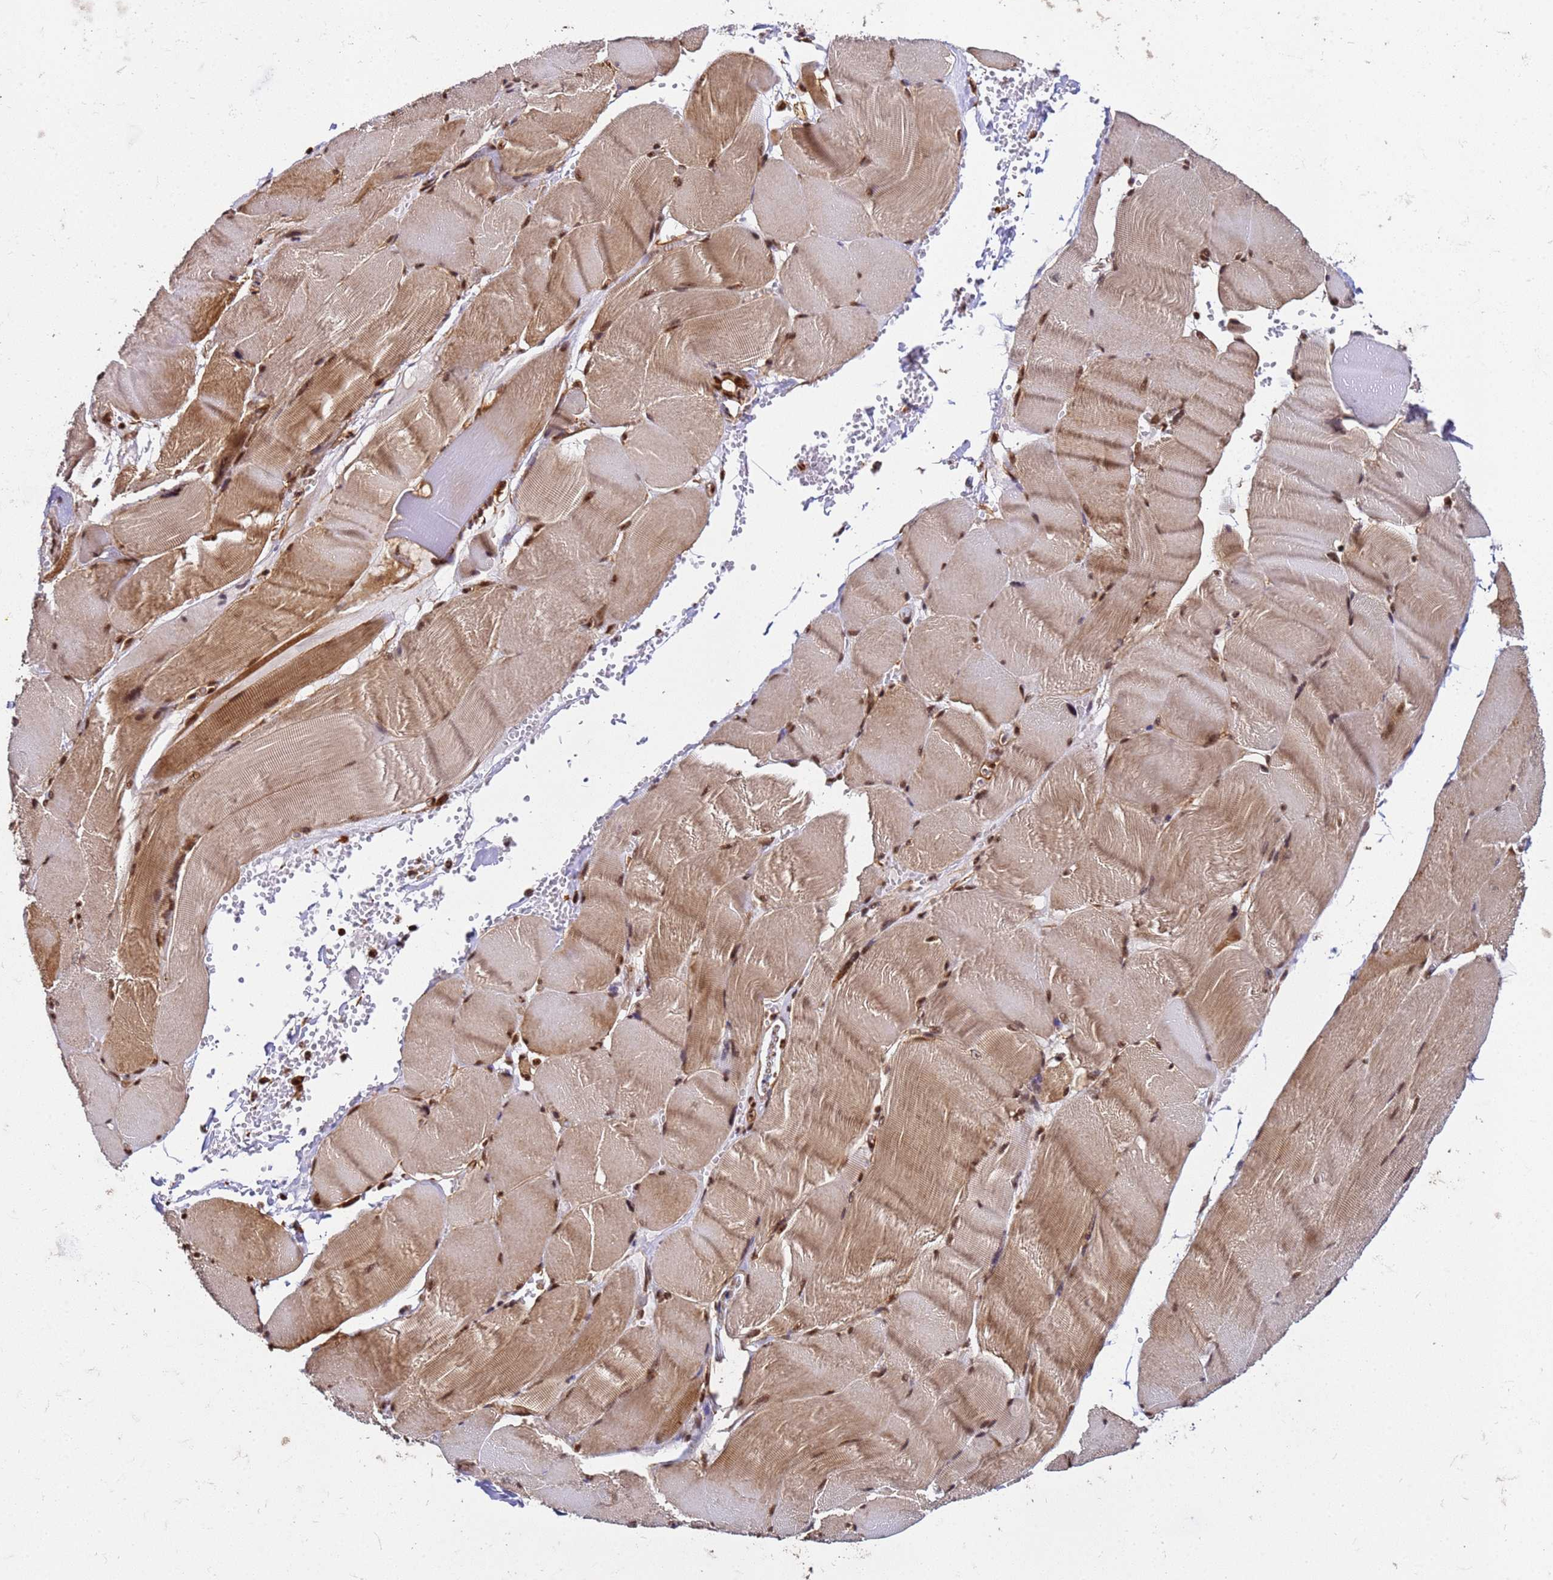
{"staining": {"intensity": "negative", "quantity": "none", "location": "none"}, "tissue": "adipose tissue", "cell_type": "Adipocytes", "image_type": "normal", "snomed": [{"axis": "morphology", "description": "Normal tissue, NOS"}, {"axis": "topography", "description": "Skeletal muscle"}, {"axis": "topography", "description": "Peripheral nerve tissue"}], "caption": "This photomicrograph is of benign adipose tissue stained with IHC to label a protein in brown with the nuclei are counter-stained blue. There is no expression in adipocytes.", "gene": "SYF2", "patient": {"sex": "female", "age": 55}}